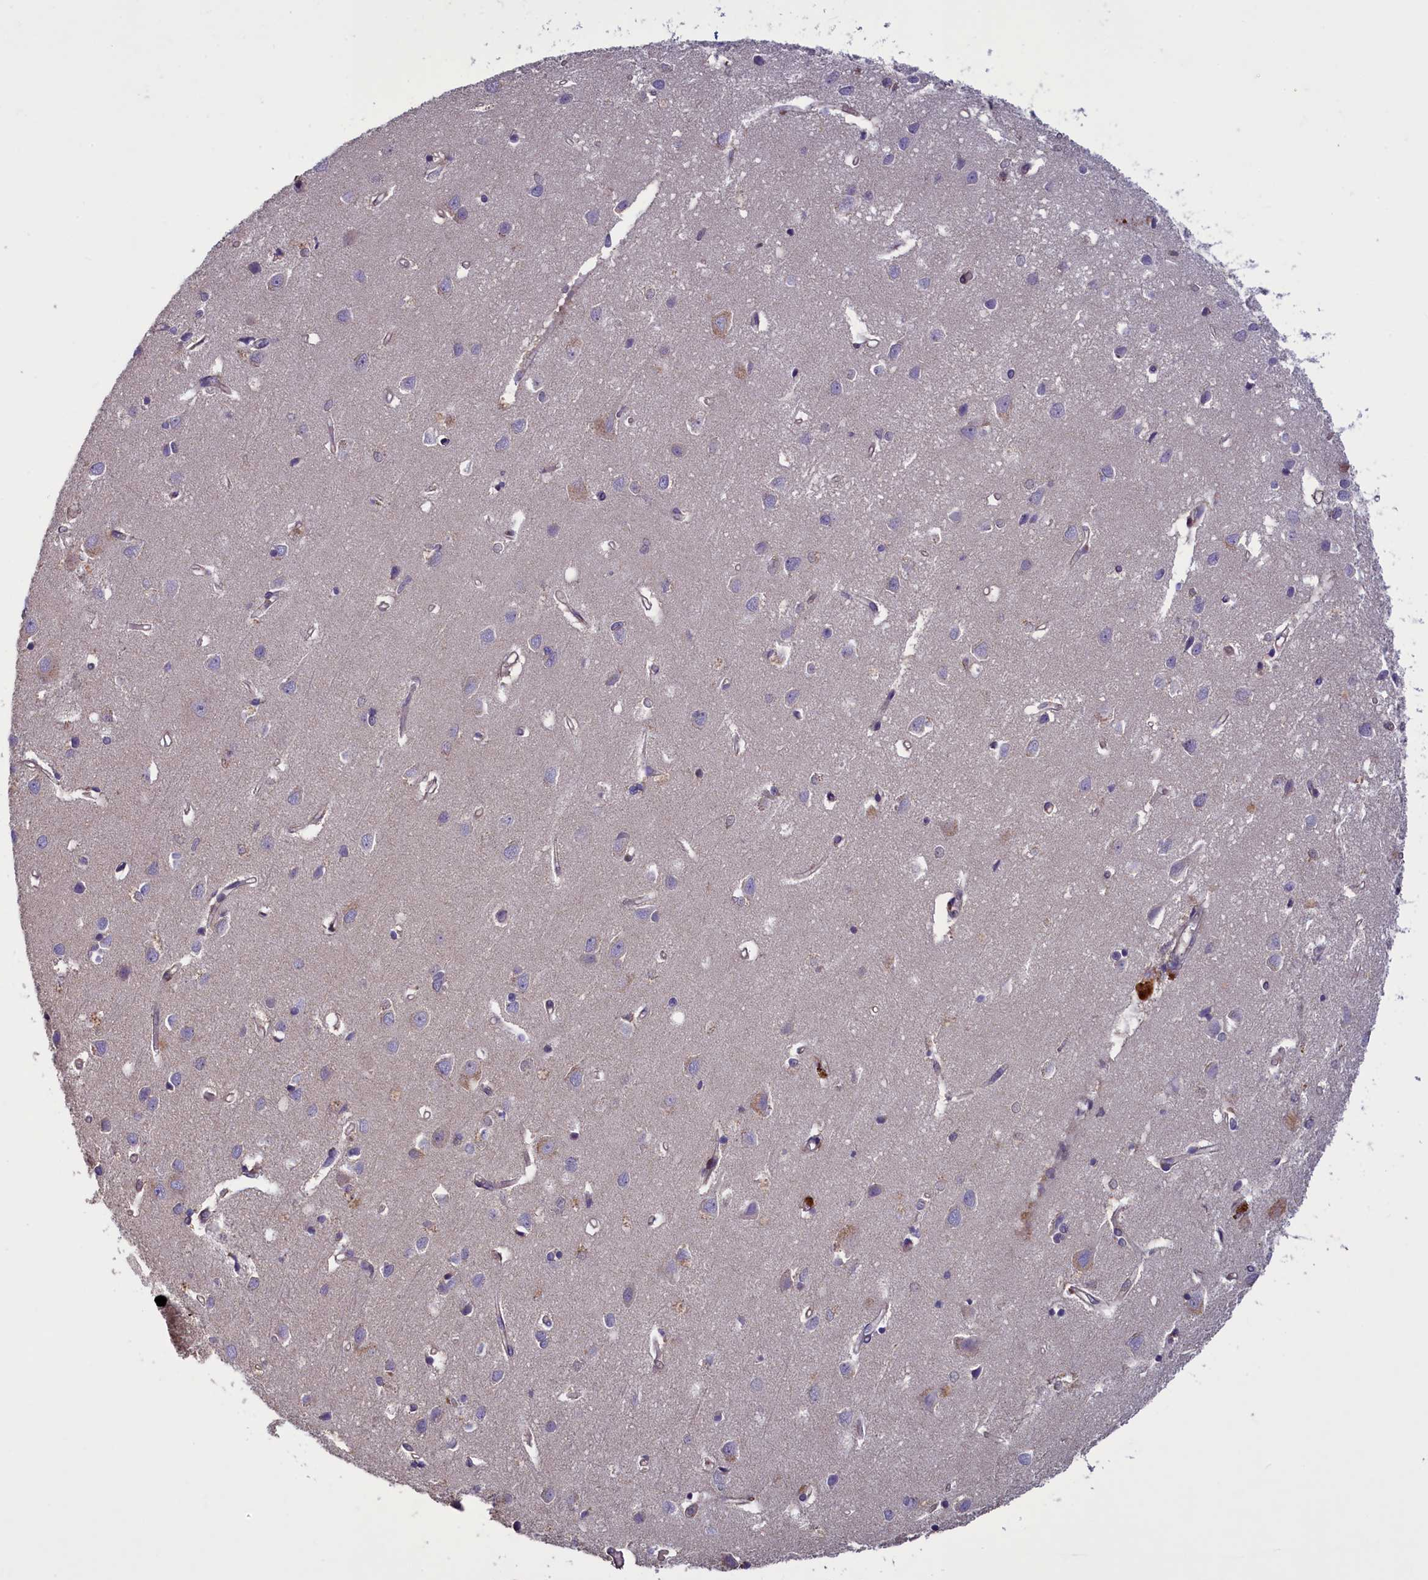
{"staining": {"intensity": "weak", "quantity": "25%-75%", "location": "cytoplasmic/membranous"}, "tissue": "cerebral cortex", "cell_type": "Endothelial cells", "image_type": "normal", "snomed": [{"axis": "morphology", "description": "Normal tissue, NOS"}, {"axis": "topography", "description": "Cerebral cortex"}], "caption": "This is a micrograph of immunohistochemistry staining of benign cerebral cortex, which shows weak expression in the cytoplasmic/membranous of endothelial cells.", "gene": "NUBP1", "patient": {"sex": "female", "age": 64}}